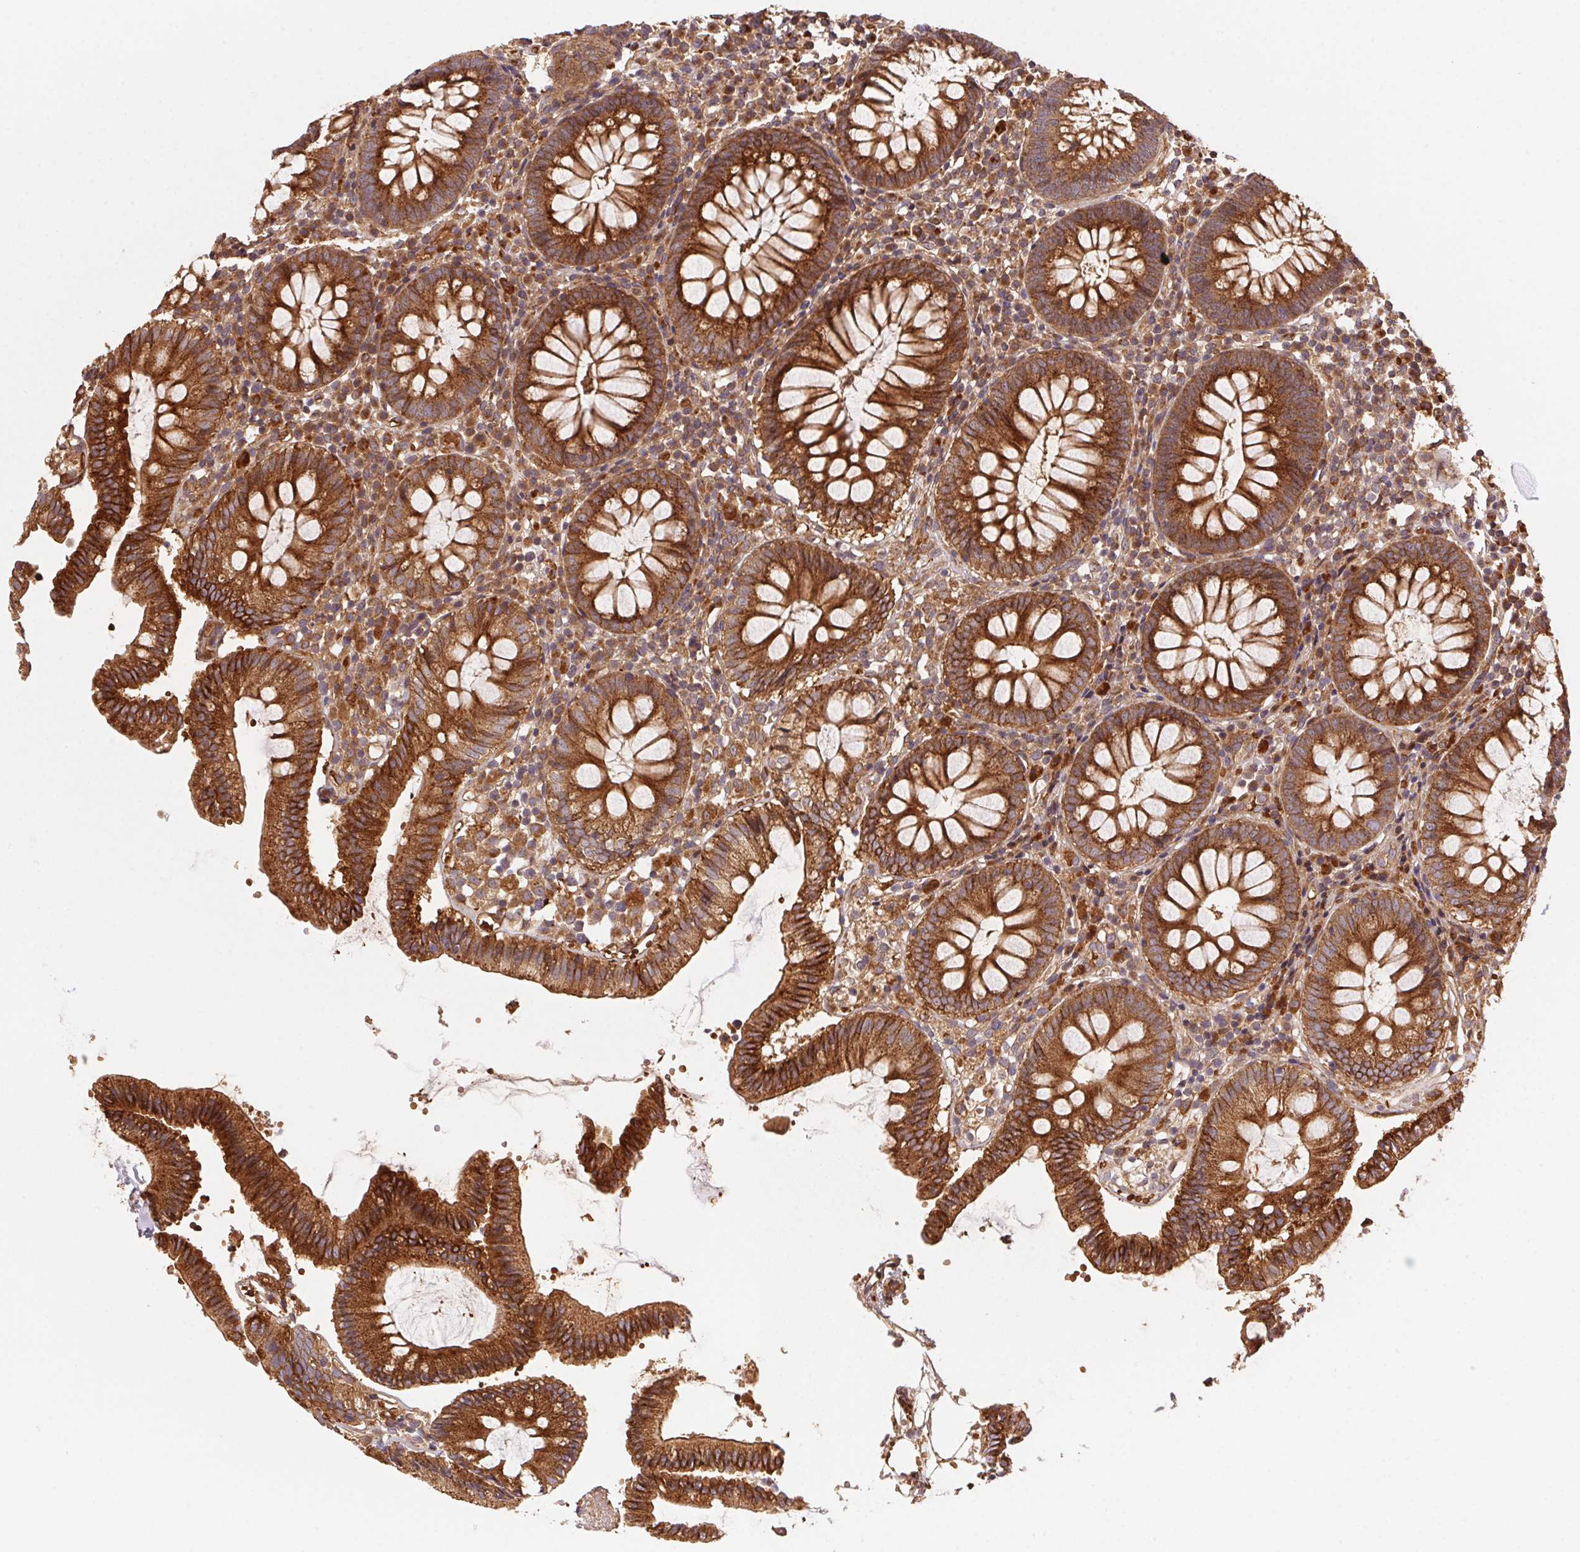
{"staining": {"intensity": "strong", "quantity": ">75%", "location": "cytoplasmic/membranous"}, "tissue": "colon", "cell_type": "Endothelial cells", "image_type": "normal", "snomed": [{"axis": "morphology", "description": "Normal tissue, NOS"}, {"axis": "morphology", "description": "Adenocarcinoma, NOS"}, {"axis": "topography", "description": "Colon"}], "caption": "A photomicrograph showing strong cytoplasmic/membranous expression in about >75% of endothelial cells in unremarkable colon, as visualized by brown immunohistochemical staining.", "gene": "USE1", "patient": {"sex": "male", "age": 83}}